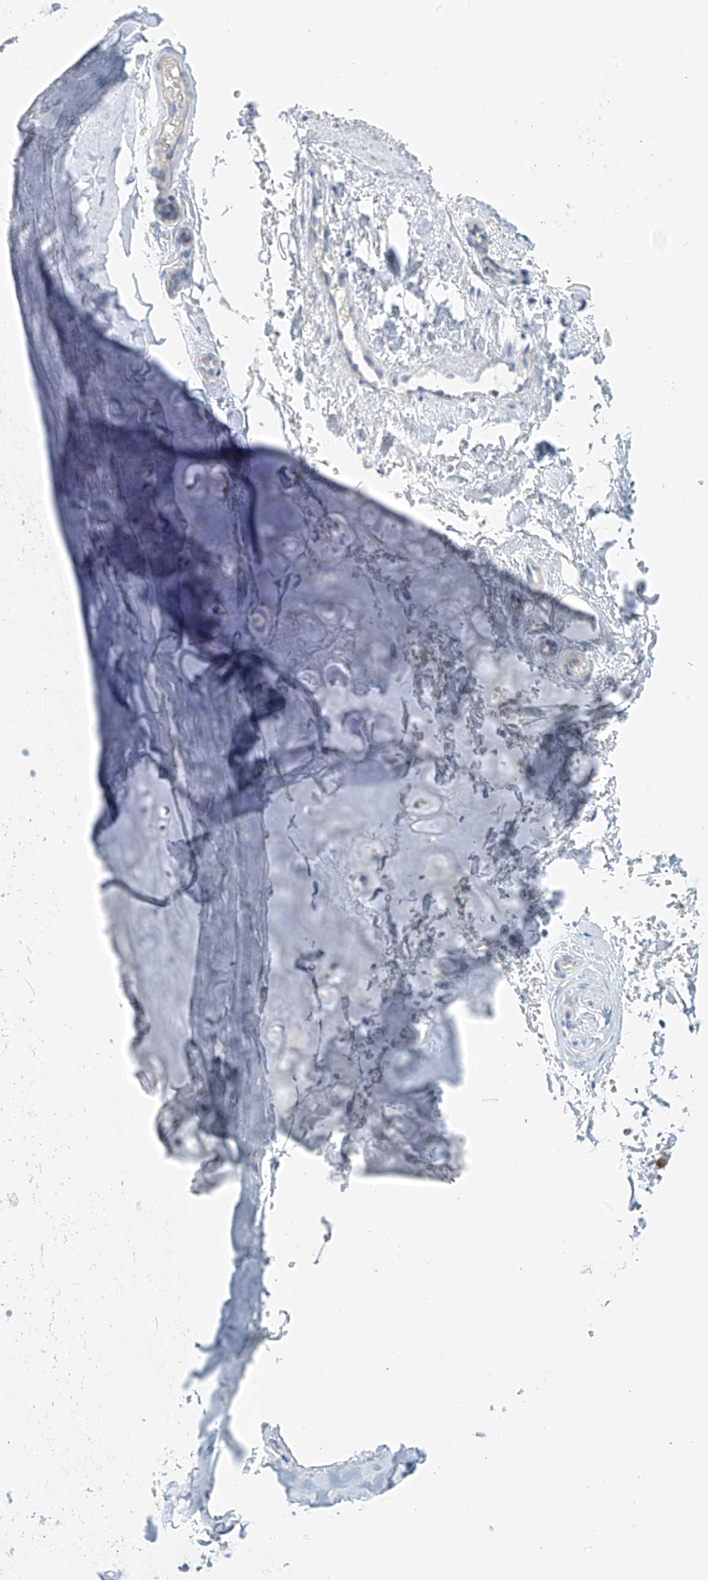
{"staining": {"intensity": "negative", "quantity": "none", "location": "none"}, "tissue": "adipose tissue", "cell_type": "Adipocytes", "image_type": "normal", "snomed": [{"axis": "morphology", "description": "Normal tissue, NOS"}, {"axis": "morphology", "description": "Basal cell carcinoma"}, {"axis": "topography", "description": "Skin"}], "caption": "Immunohistochemical staining of normal human adipose tissue reveals no significant positivity in adipocytes.", "gene": "SLC6A12", "patient": {"sex": "female", "age": 89}}